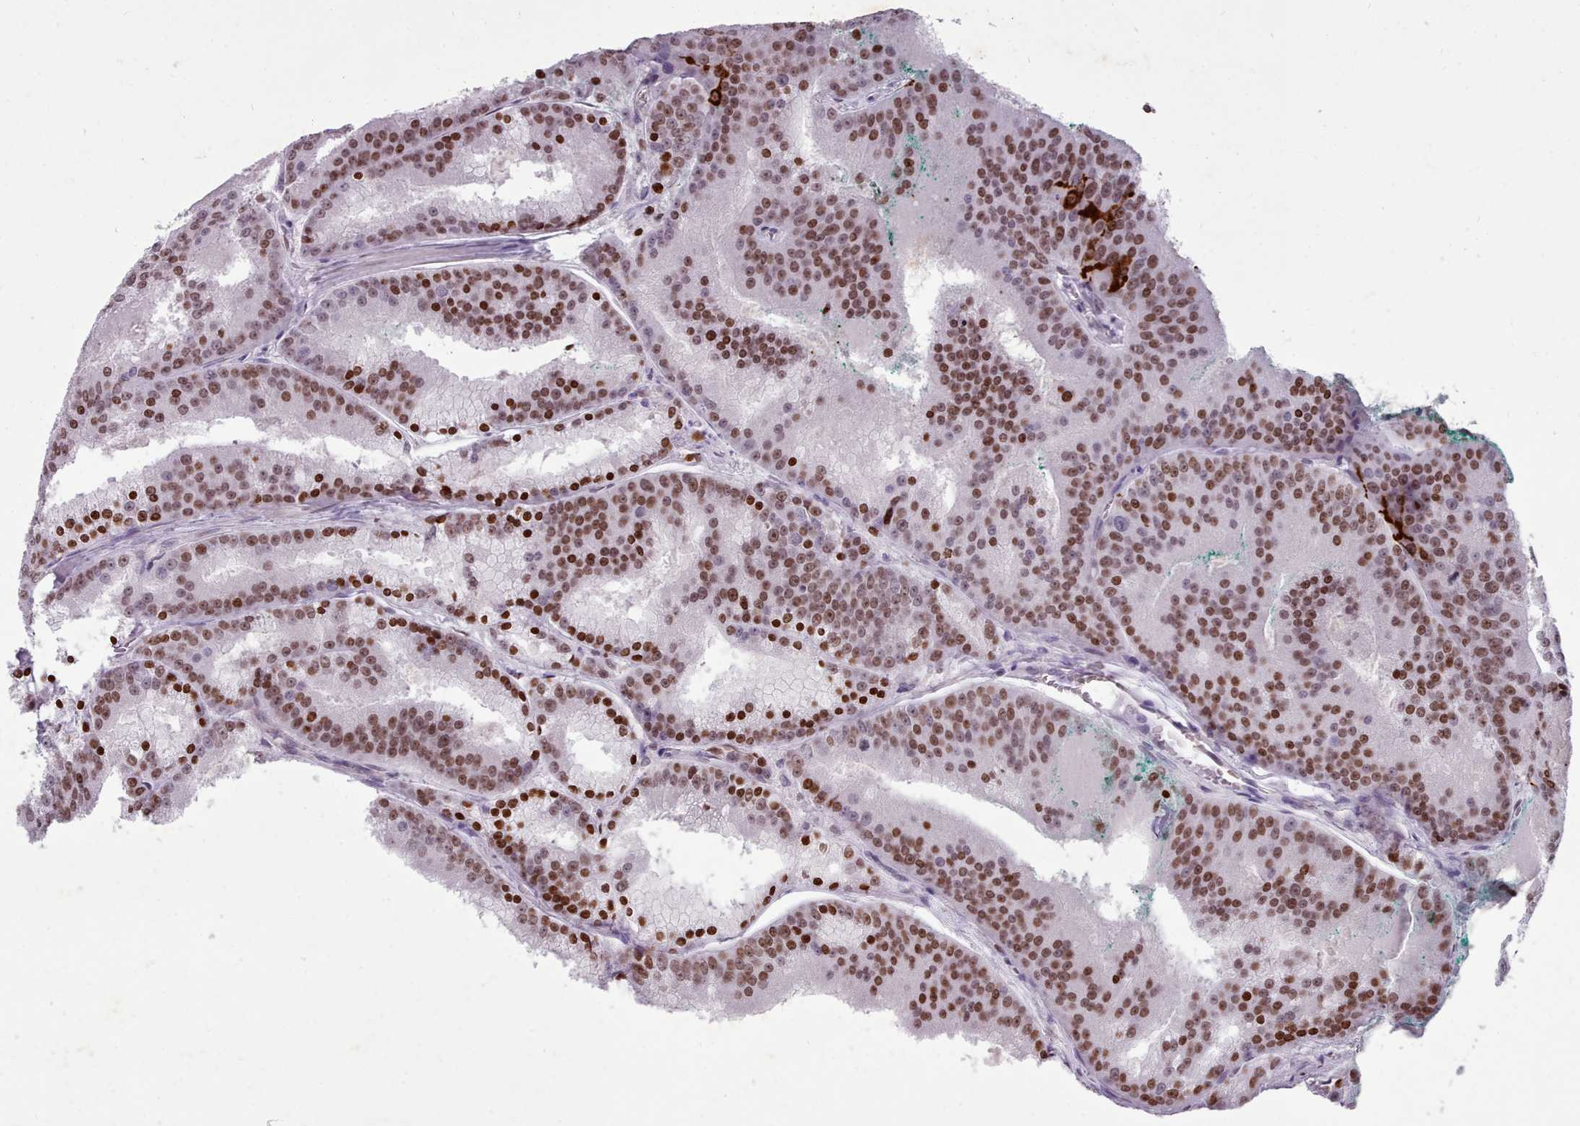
{"staining": {"intensity": "moderate", "quantity": "25%-75%", "location": "nuclear"}, "tissue": "prostate cancer", "cell_type": "Tumor cells", "image_type": "cancer", "snomed": [{"axis": "morphology", "description": "Adenocarcinoma, High grade"}, {"axis": "topography", "description": "Prostate"}], "caption": "Human prostate cancer stained with a protein marker displays moderate staining in tumor cells.", "gene": "KCNT2", "patient": {"sex": "male", "age": 61}}